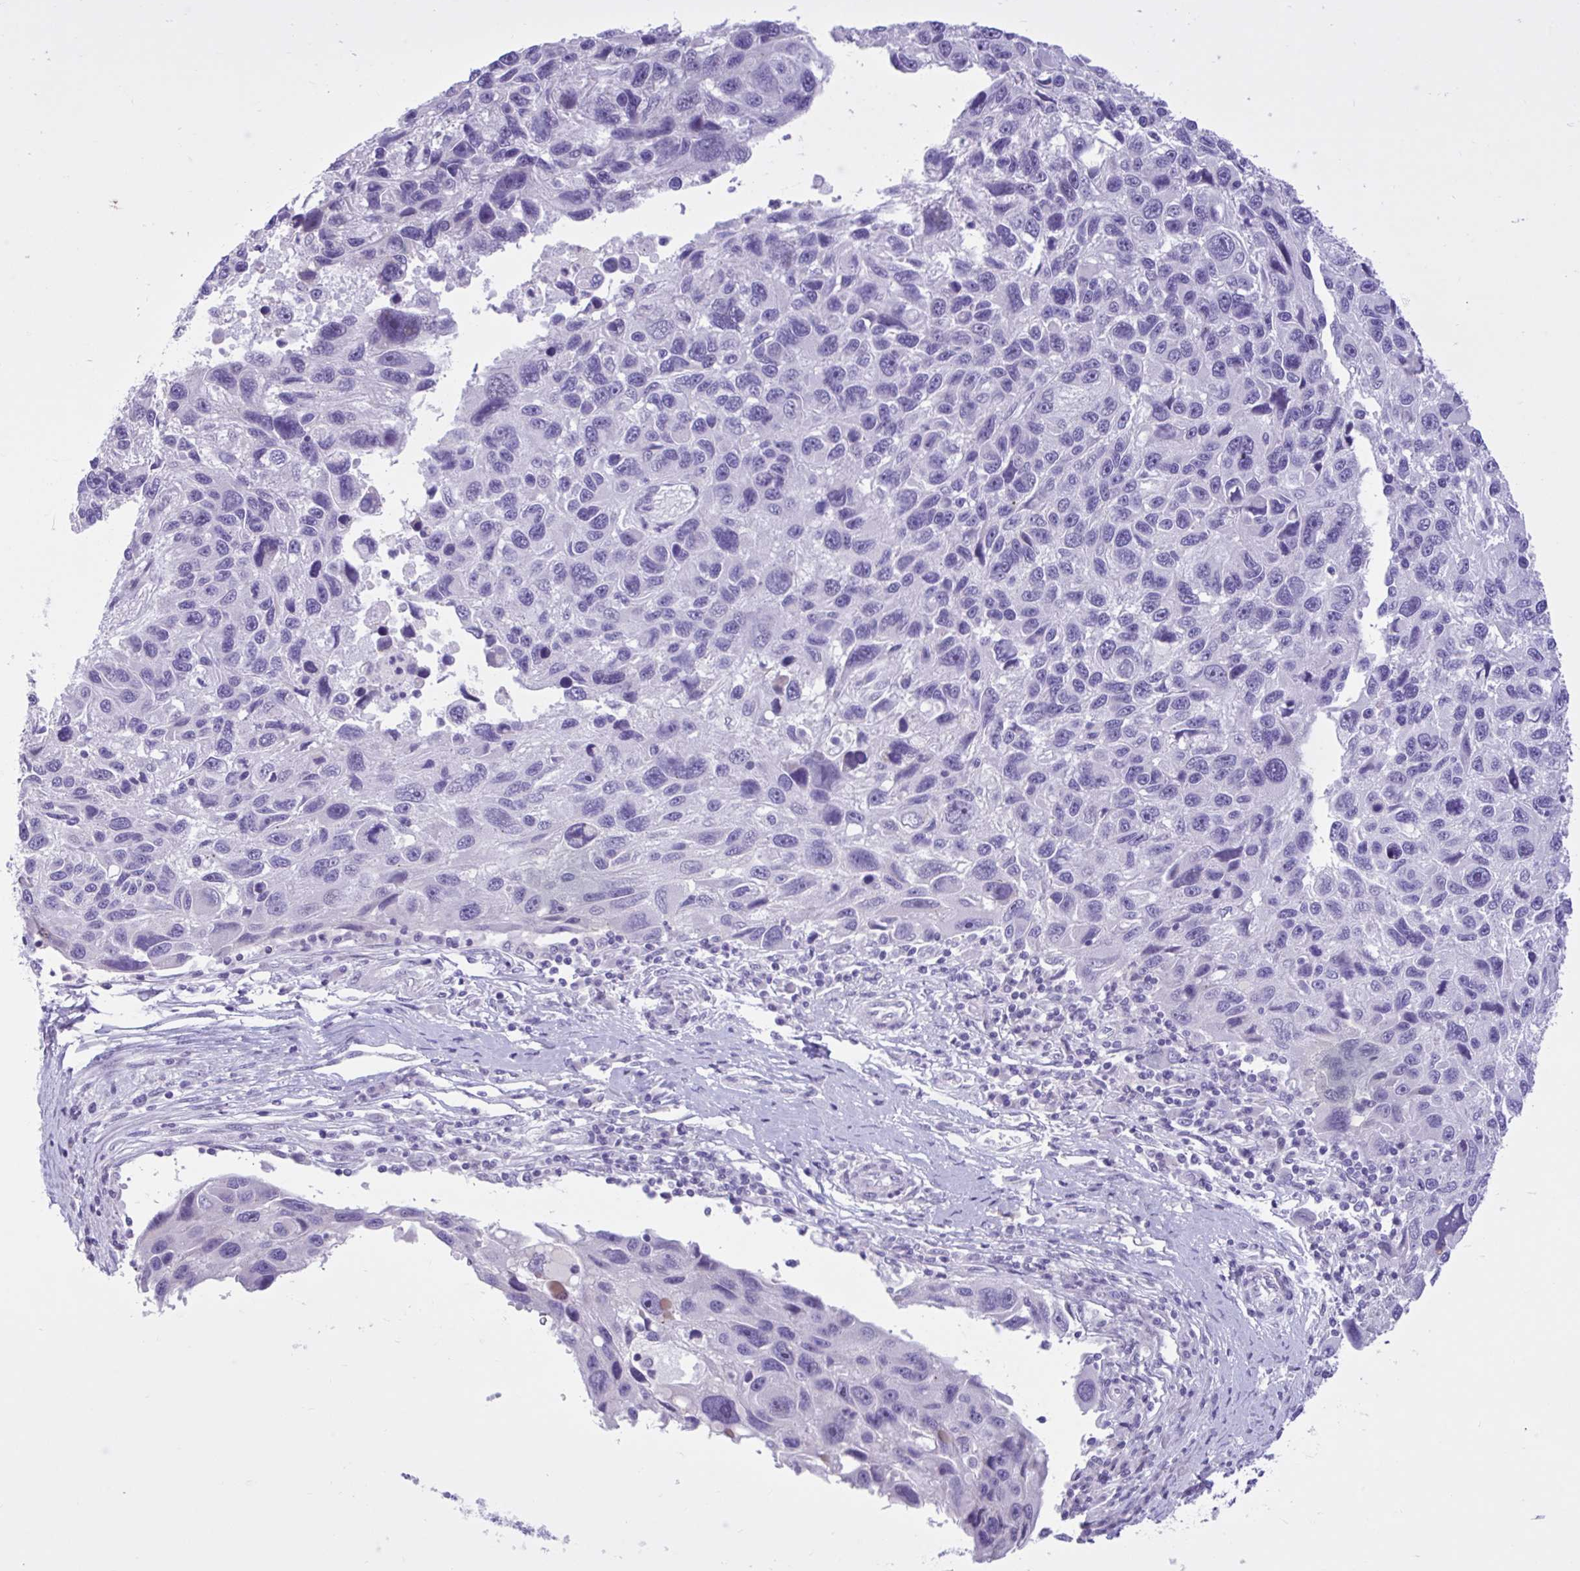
{"staining": {"intensity": "negative", "quantity": "none", "location": "none"}, "tissue": "melanoma", "cell_type": "Tumor cells", "image_type": "cancer", "snomed": [{"axis": "morphology", "description": "Malignant melanoma, NOS"}, {"axis": "topography", "description": "Skin"}], "caption": "Immunohistochemical staining of human malignant melanoma demonstrates no significant expression in tumor cells.", "gene": "FAM153A", "patient": {"sex": "male", "age": 53}}